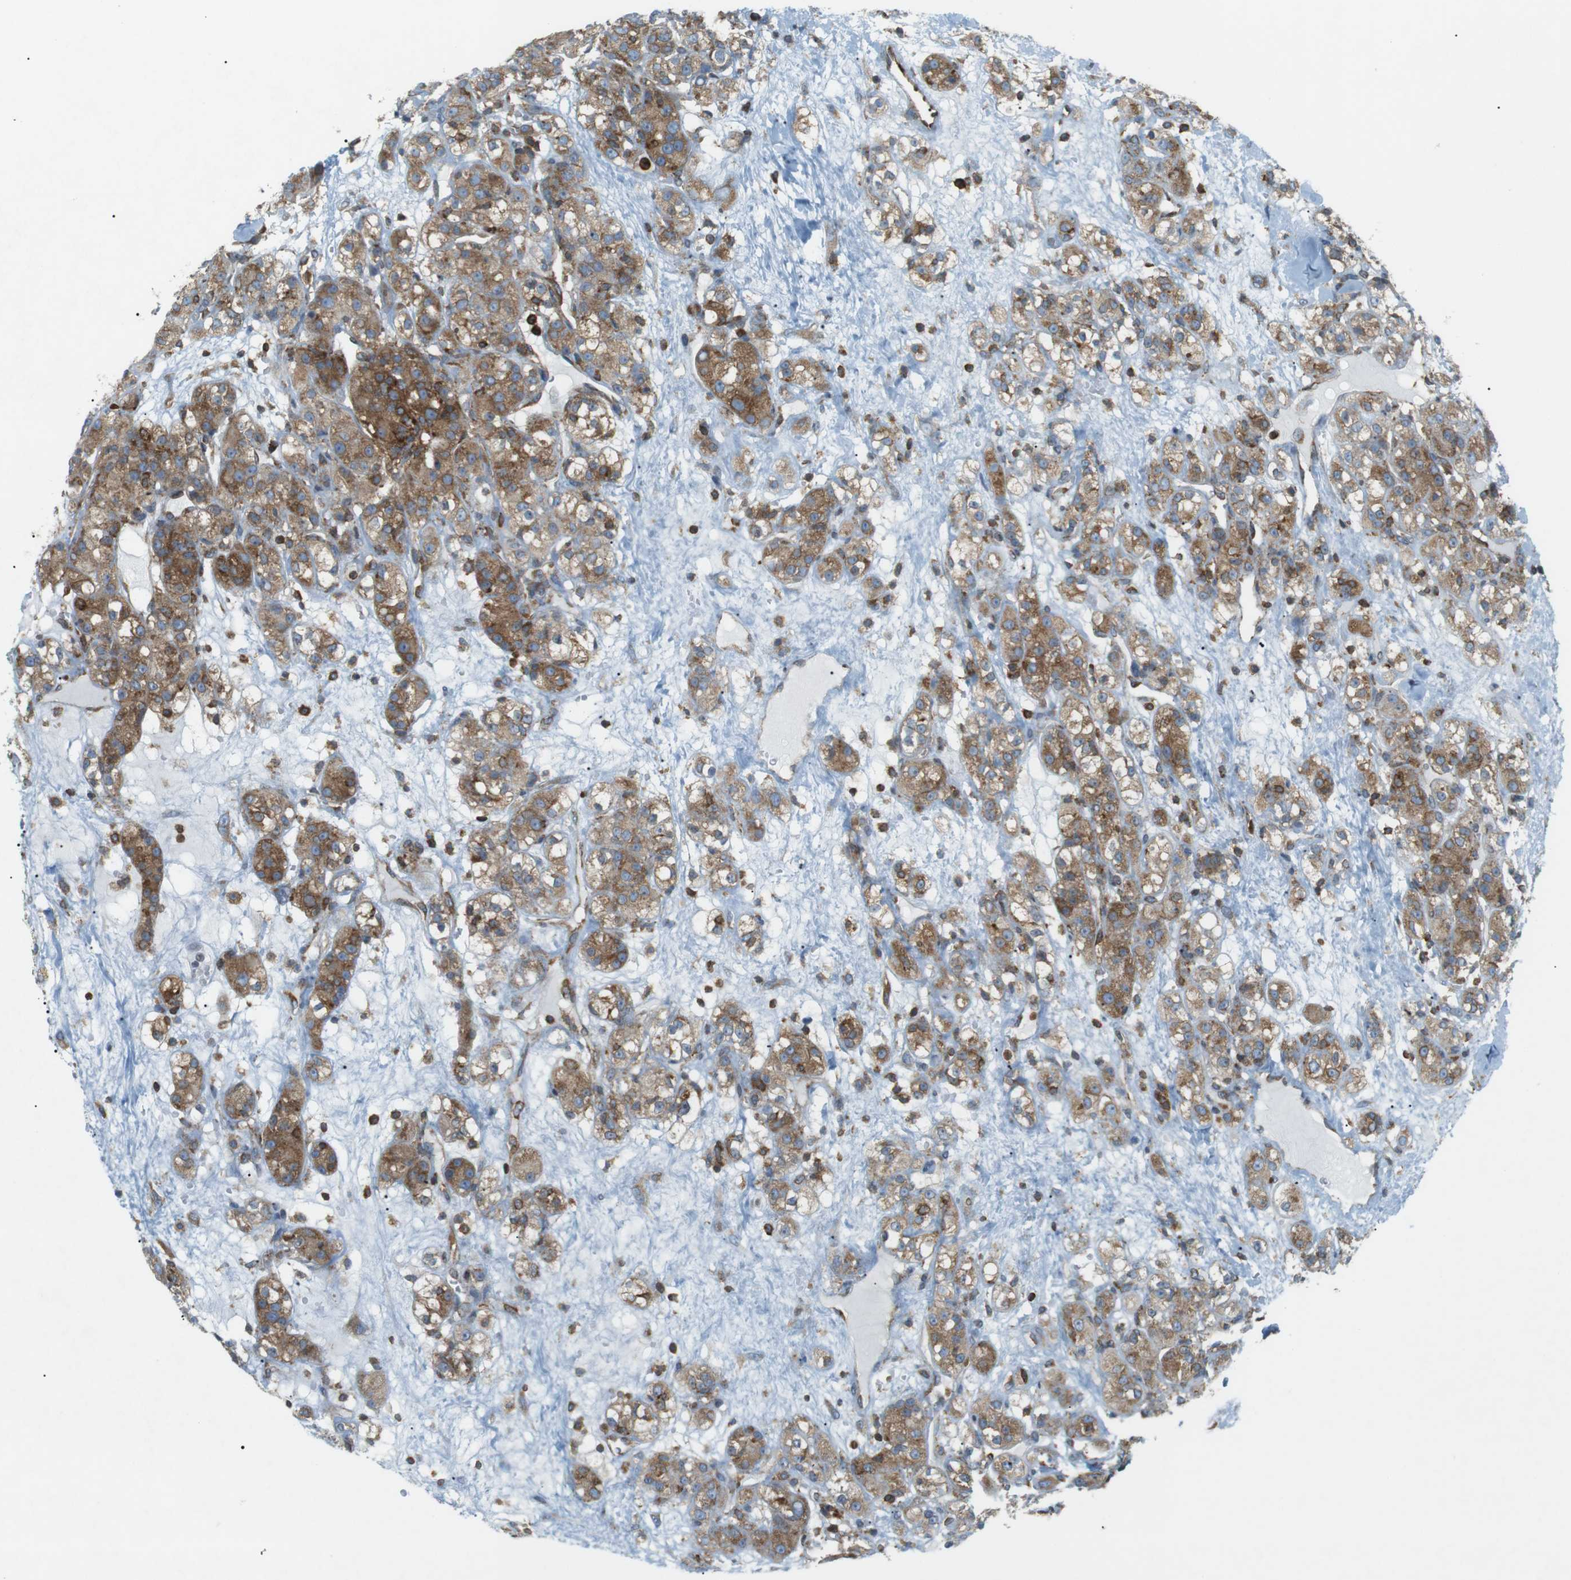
{"staining": {"intensity": "moderate", "quantity": ">75%", "location": "cytoplasmic/membranous"}, "tissue": "renal cancer", "cell_type": "Tumor cells", "image_type": "cancer", "snomed": [{"axis": "morphology", "description": "Normal tissue, NOS"}, {"axis": "morphology", "description": "Adenocarcinoma, NOS"}, {"axis": "topography", "description": "Kidney"}], "caption": "Moderate cytoplasmic/membranous protein positivity is identified in approximately >75% of tumor cells in renal adenocarcinoma.", "gene": "FLII", "patient": {"sex": "male", "age": 61}}